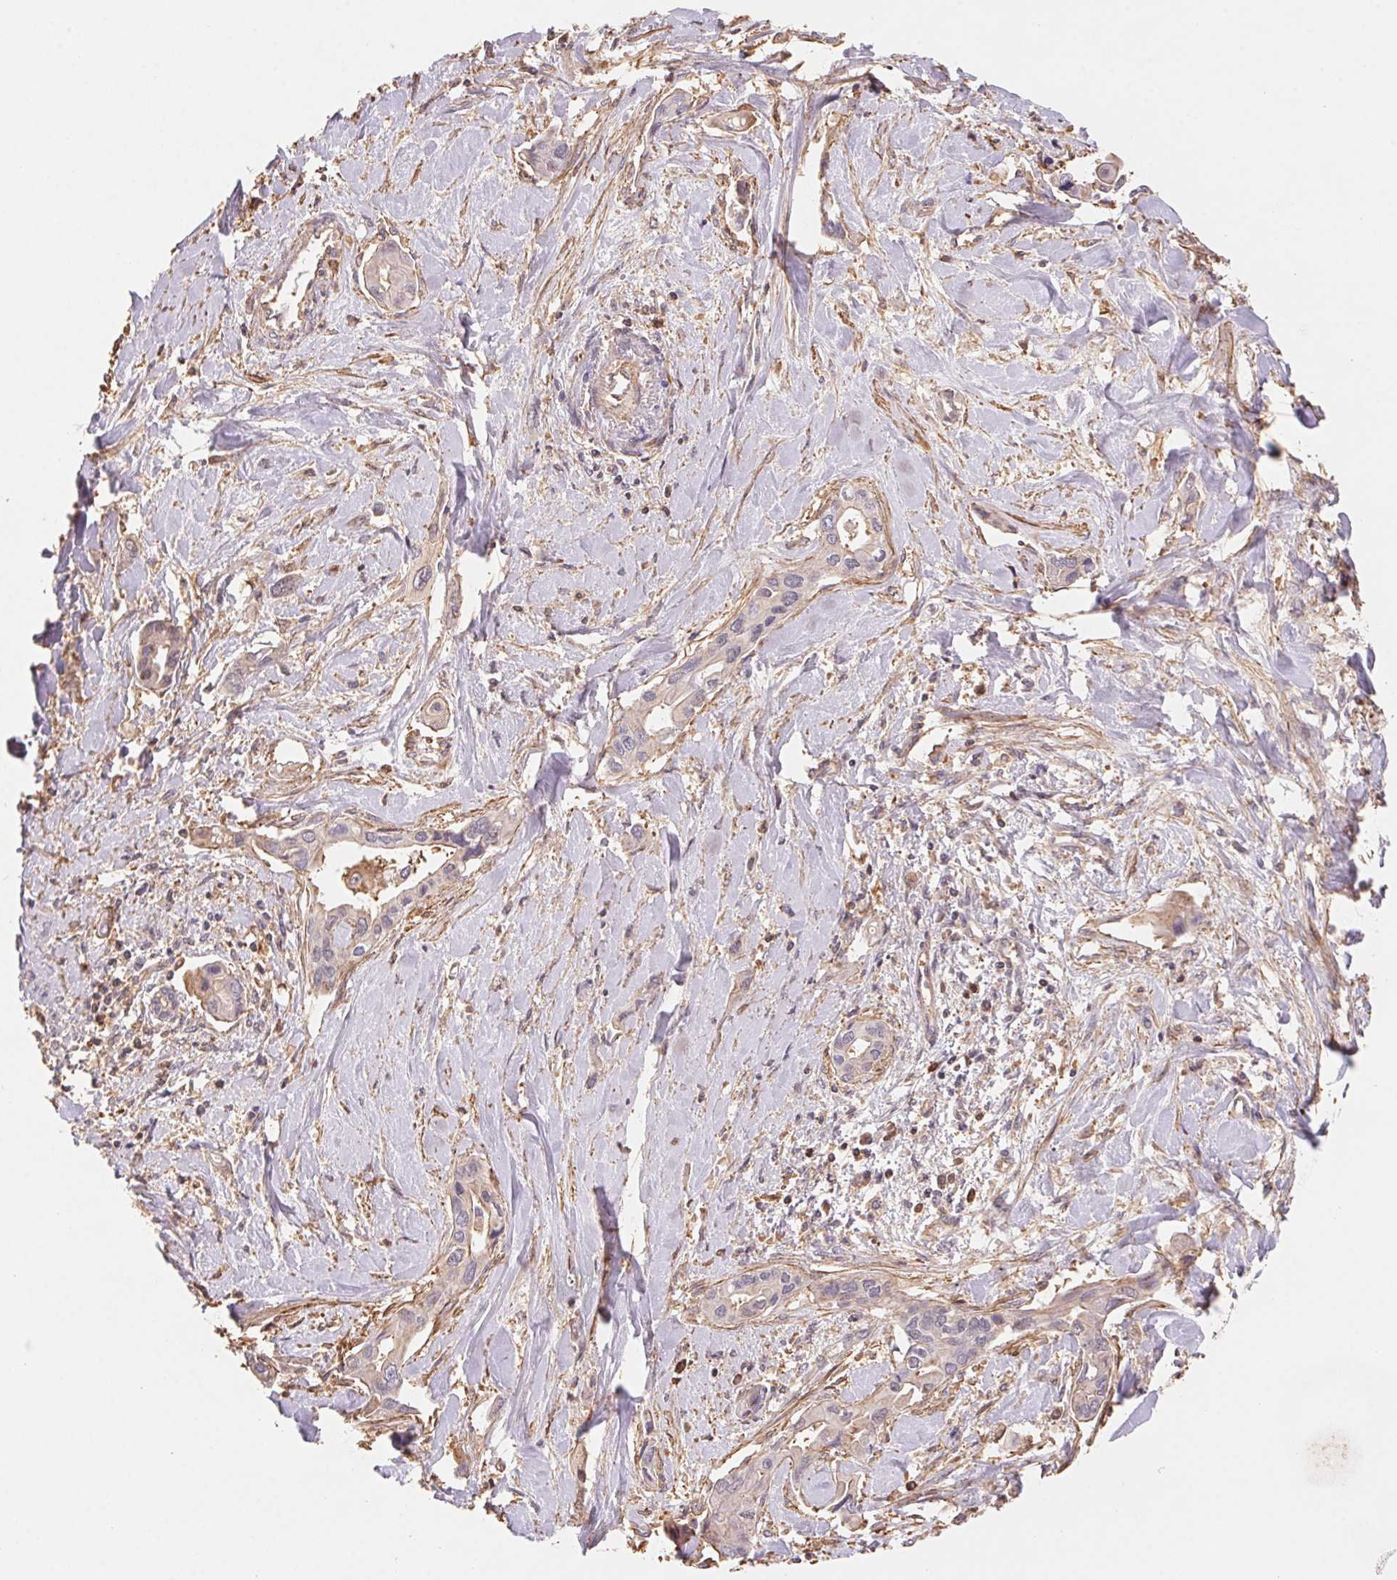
{"staining": {"intensity": "weak", "quantity": "25%-75%", "location": "cytoplasmic/membranous"}, "tissue": "liver cancer", "cell_type": "Tumor cells", "image_type": "cancer", "snomed": [{"axis": "morphology", "description": "Cholangiocarcinoma"}, {"axis": "topography", "description": "Liver"}], "caption": "Tumor cells demonstrate weak cytoplasmic/membranous expression in about 25%-75% of cells in liver cancer (cholangiocarcinoma).", "gene": "ATG10", "patient": {"sex": "female", "age": 64}}